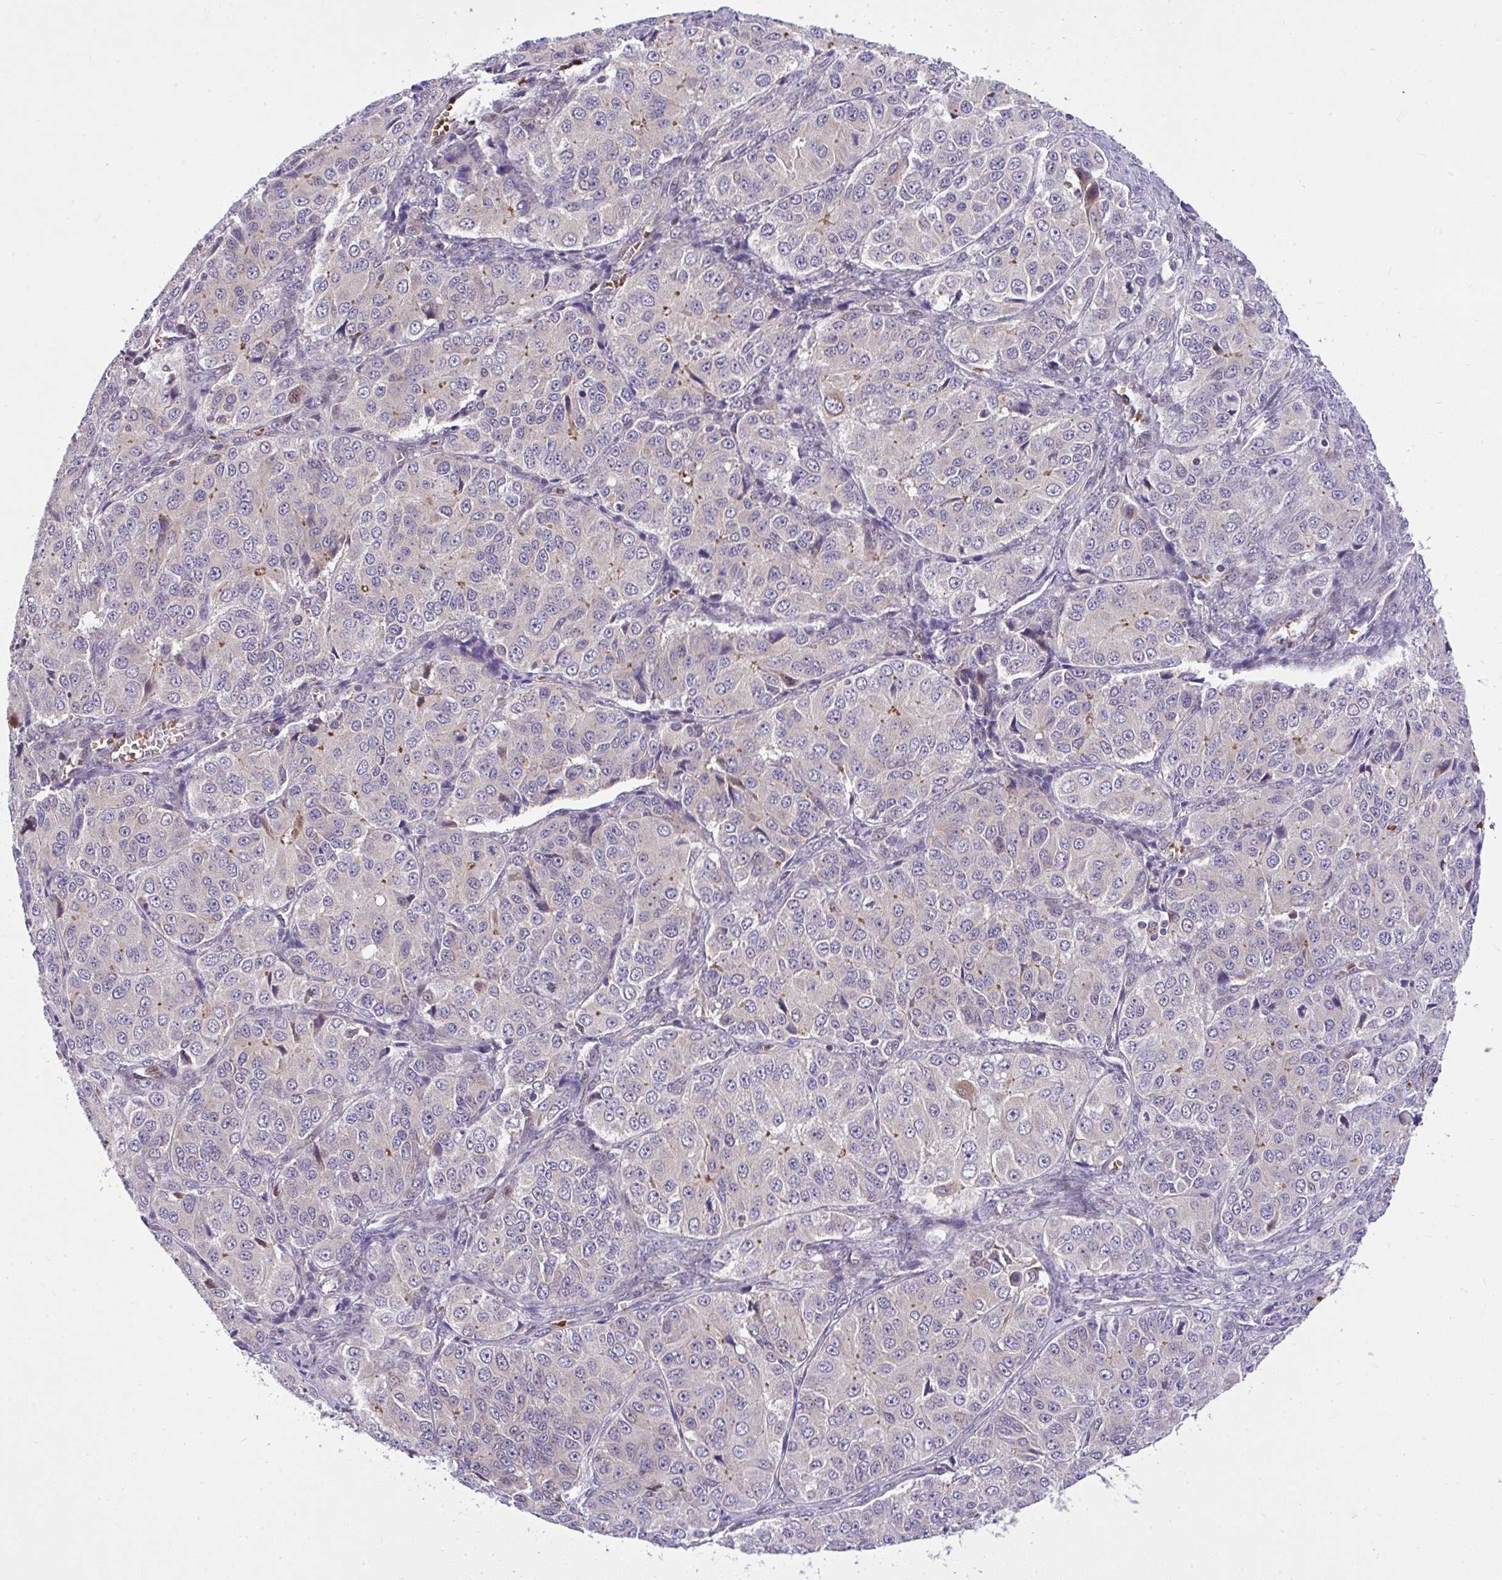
{"staining": {"intensity": "negative", "quantity": "none", "location": "none"}, "tissue": "ovarian cancer", "cell_type": "Tumor cells", "image_type": "cancer", "snomed": [{"axis": "morphology", "description": "Carcinoma, endometroid"}, {"axis": "topography", "description": "Ovary"}], "caption": "Immunohistochemistry histopathology image of human ovarian cancer stained for a protein (brown), which shows no expression in tumor cells.", "gene": "CHIA", "patient": {"sex": "female", "age": 51}}